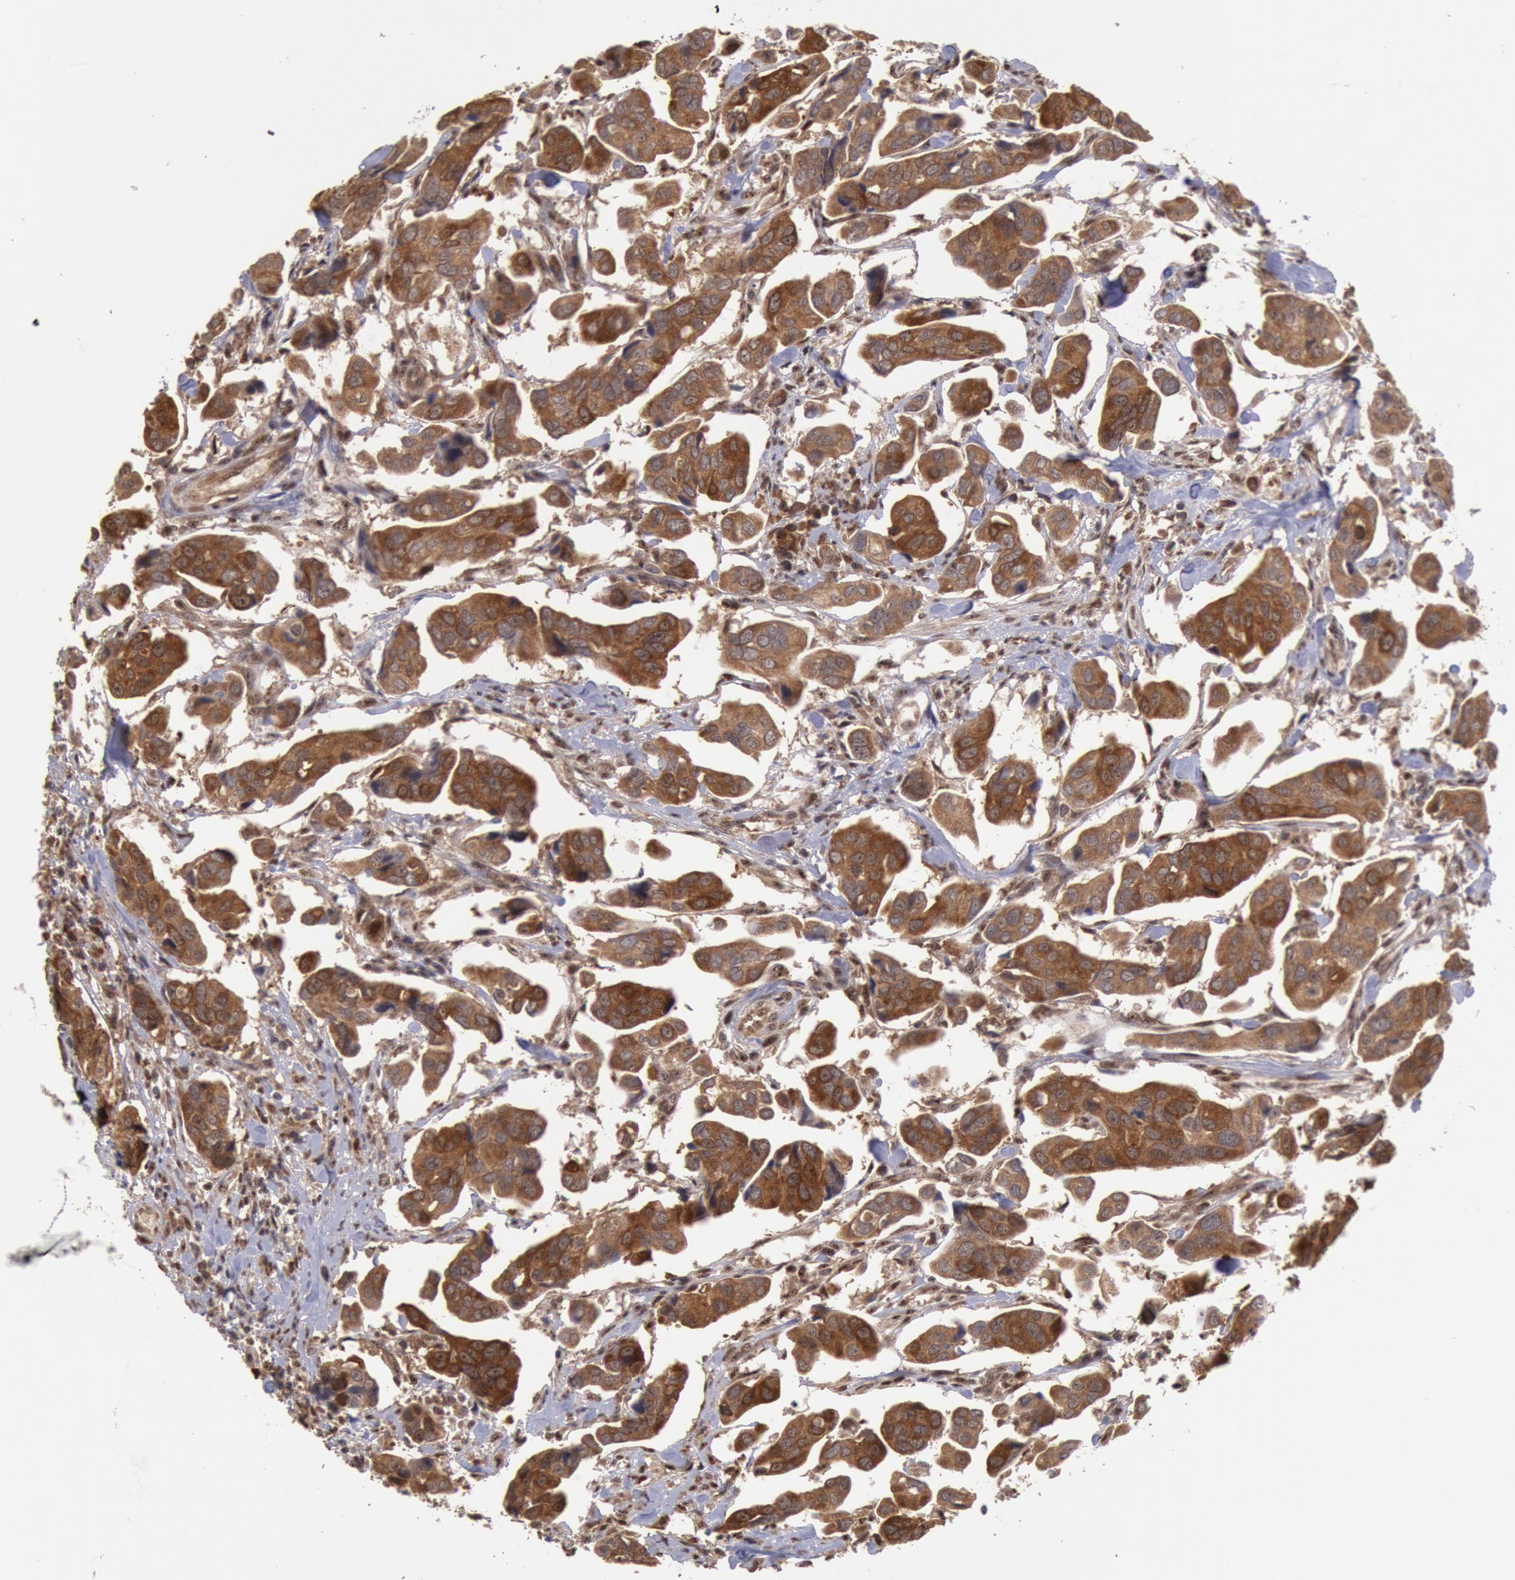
{"staining": {"intensity": "strong", "quantity": ">75%", "location": "cytoplasmic/membranous"}, "tissue": "urothelial cancer", "cell_type": "Tumor cells", "image_type": "cancer", "snomed": [{"axis": "morphology", "description": "Adenocarcinoma, NOS"}, {"axis": "topography", "description": "Urinary bladder"}], "caption": "Urothelial cancer stained with a protein marker displays strong staining in tumor cells.", "gene": "STX17", "patient": {"sex": "male", "age": 61}}